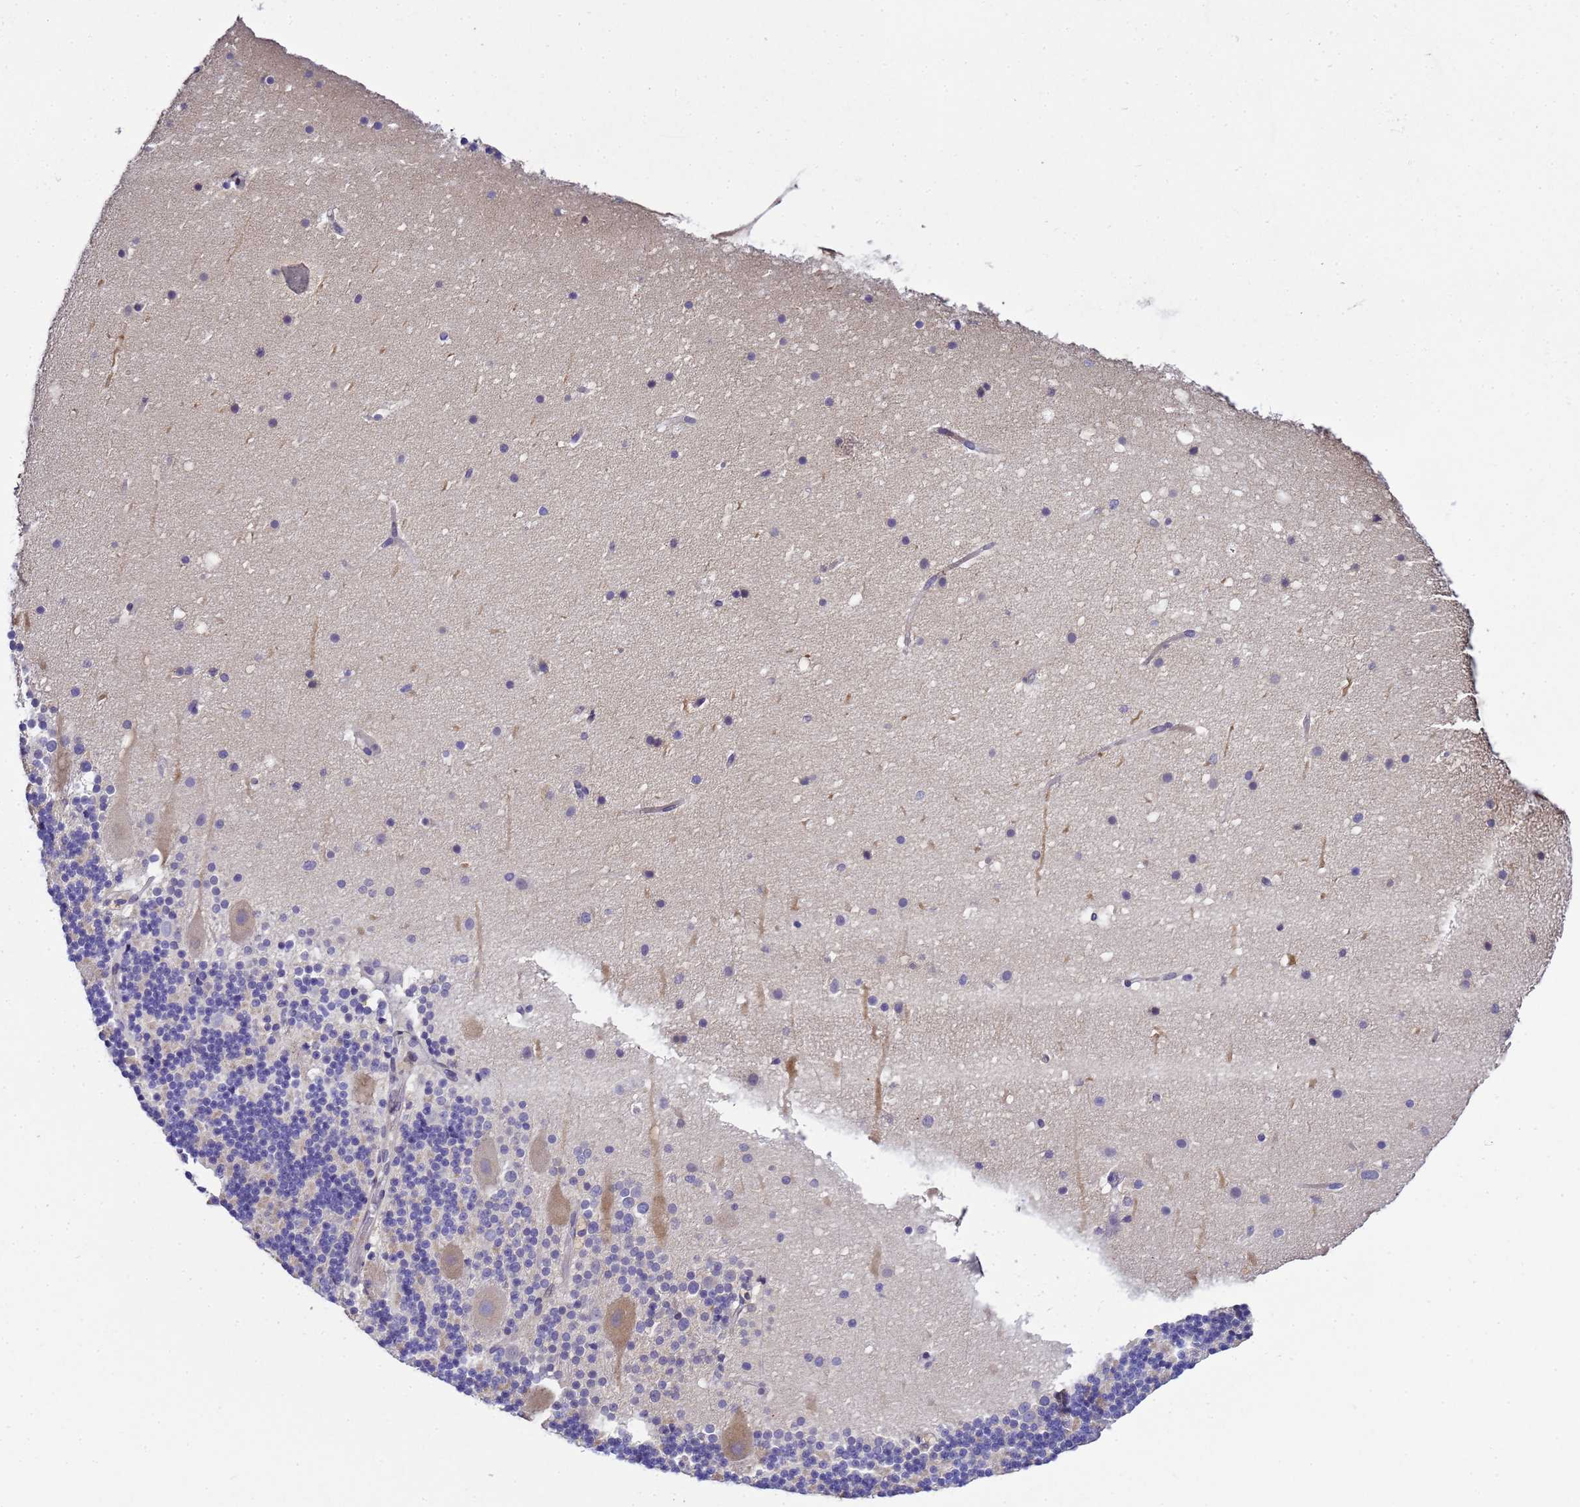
{"staining": {"intensity": "negative", "quantity": "none", "location": "none"}, "tissue": "cerebellum", "cell_type": "Cells in granular layer", "image_type": "normal", "snomed": [{"axis": "morphology", "description": "Normal tissue, NOS"}, {"axis": "topography", "description": "Cerebellum"}], "caption": "IHC image of normal human cerebellum stained for a protein (brown), which exhibits no positivity in cells in granular layer.", "gene": "TBCD", "patient": {"sex": "male", "age": 57}}